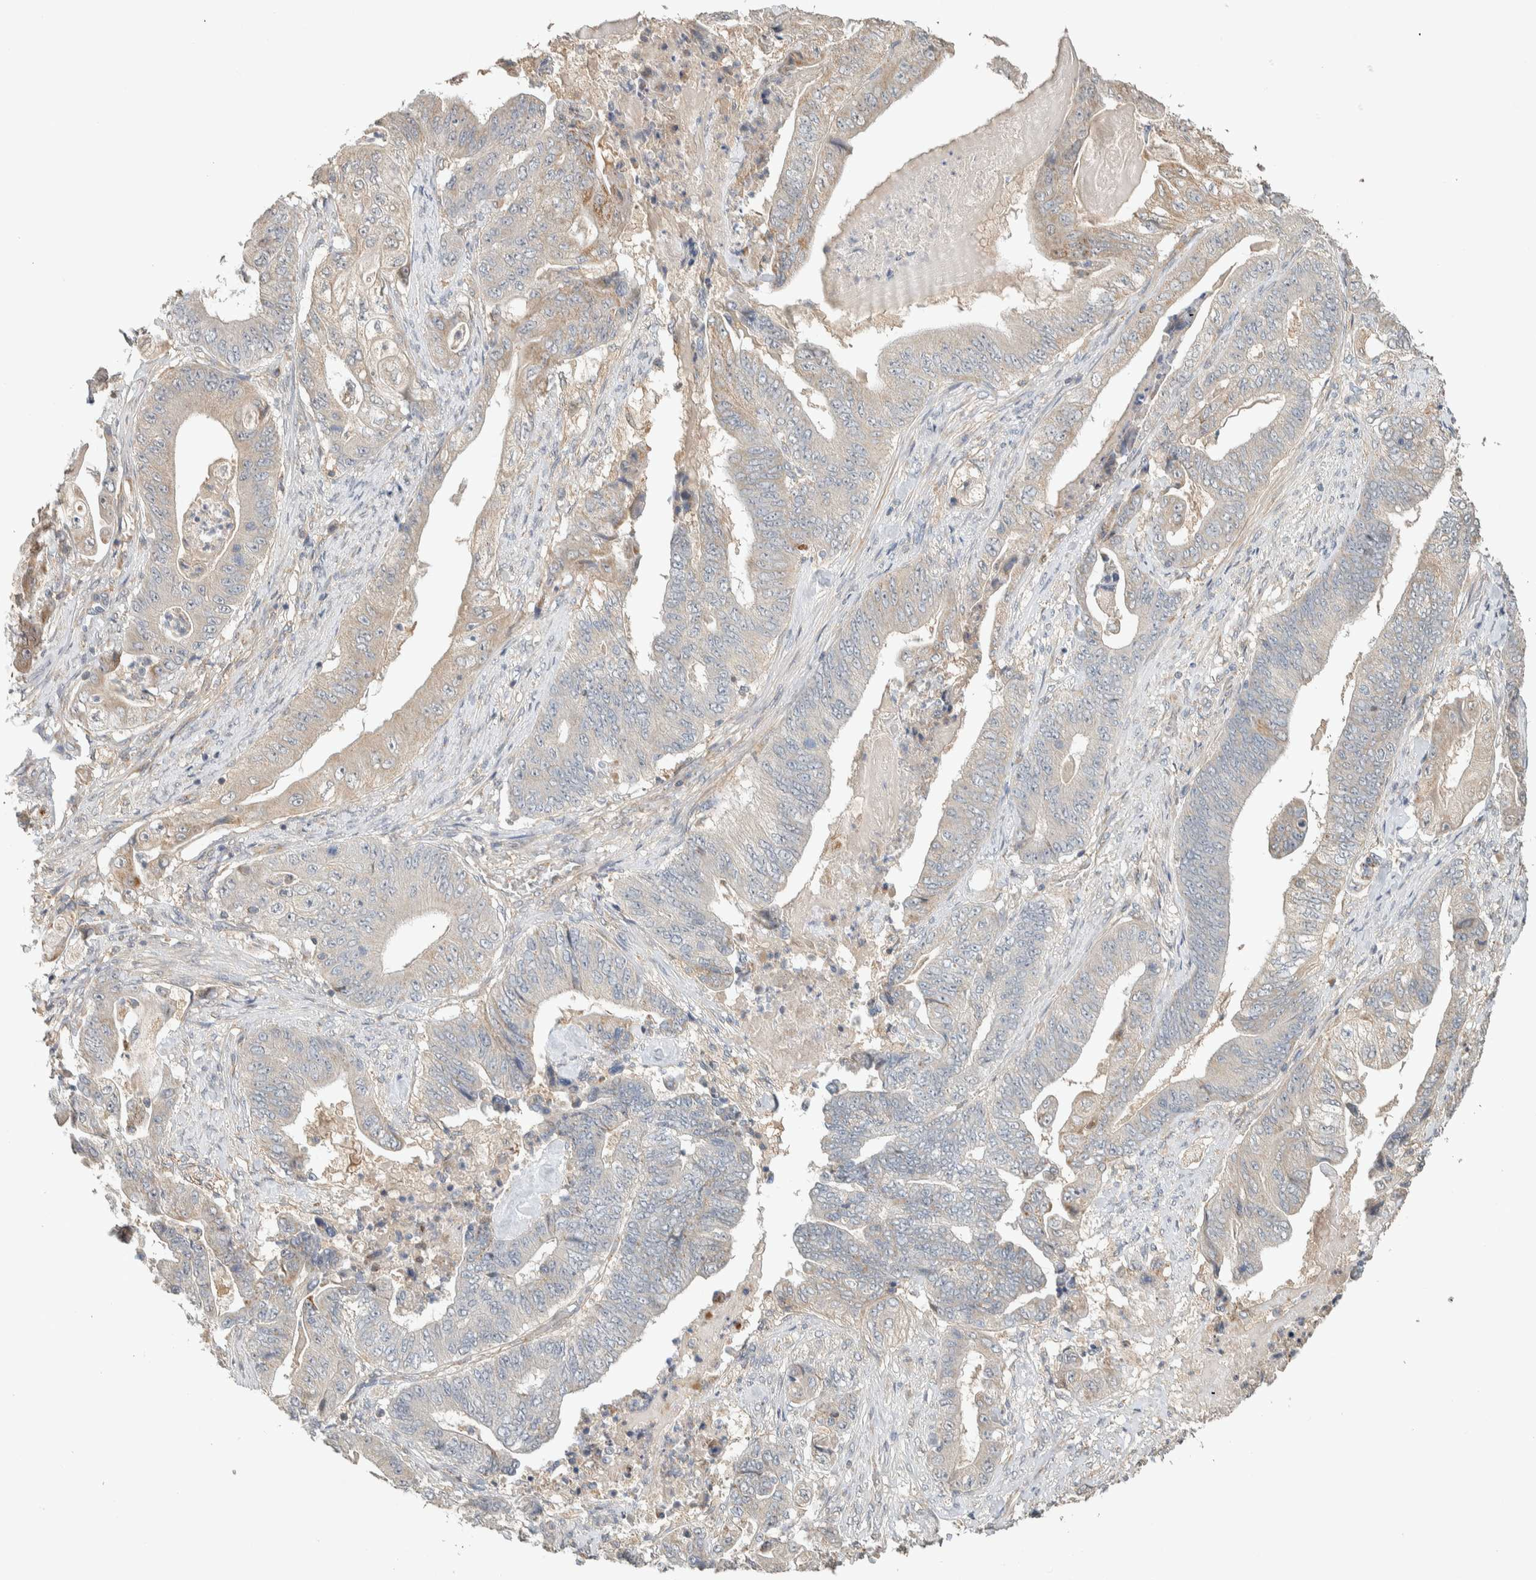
{"staining": {"intensity": "weak", "quantity": "25%-75%", "location": "cytoplasmic/membranous"}, "tissue": "stomach cancer", "cell_type": "Tumor cells", "image_type": "cancer", "snomed": [{"axis": "morphology", "description": "Adenocarcinoma, NOS"}, {"axis": "topography", "description": "Stomach"}], "caption": "Human stomach adenocarcinoma stained with a brown dye demonstrates weak cytoplasmic/membranous positive staining in approximately 25%-75% of tumor cells.", "gene": "PDE7B", "patient": {"sex": "female", "age": 73}}